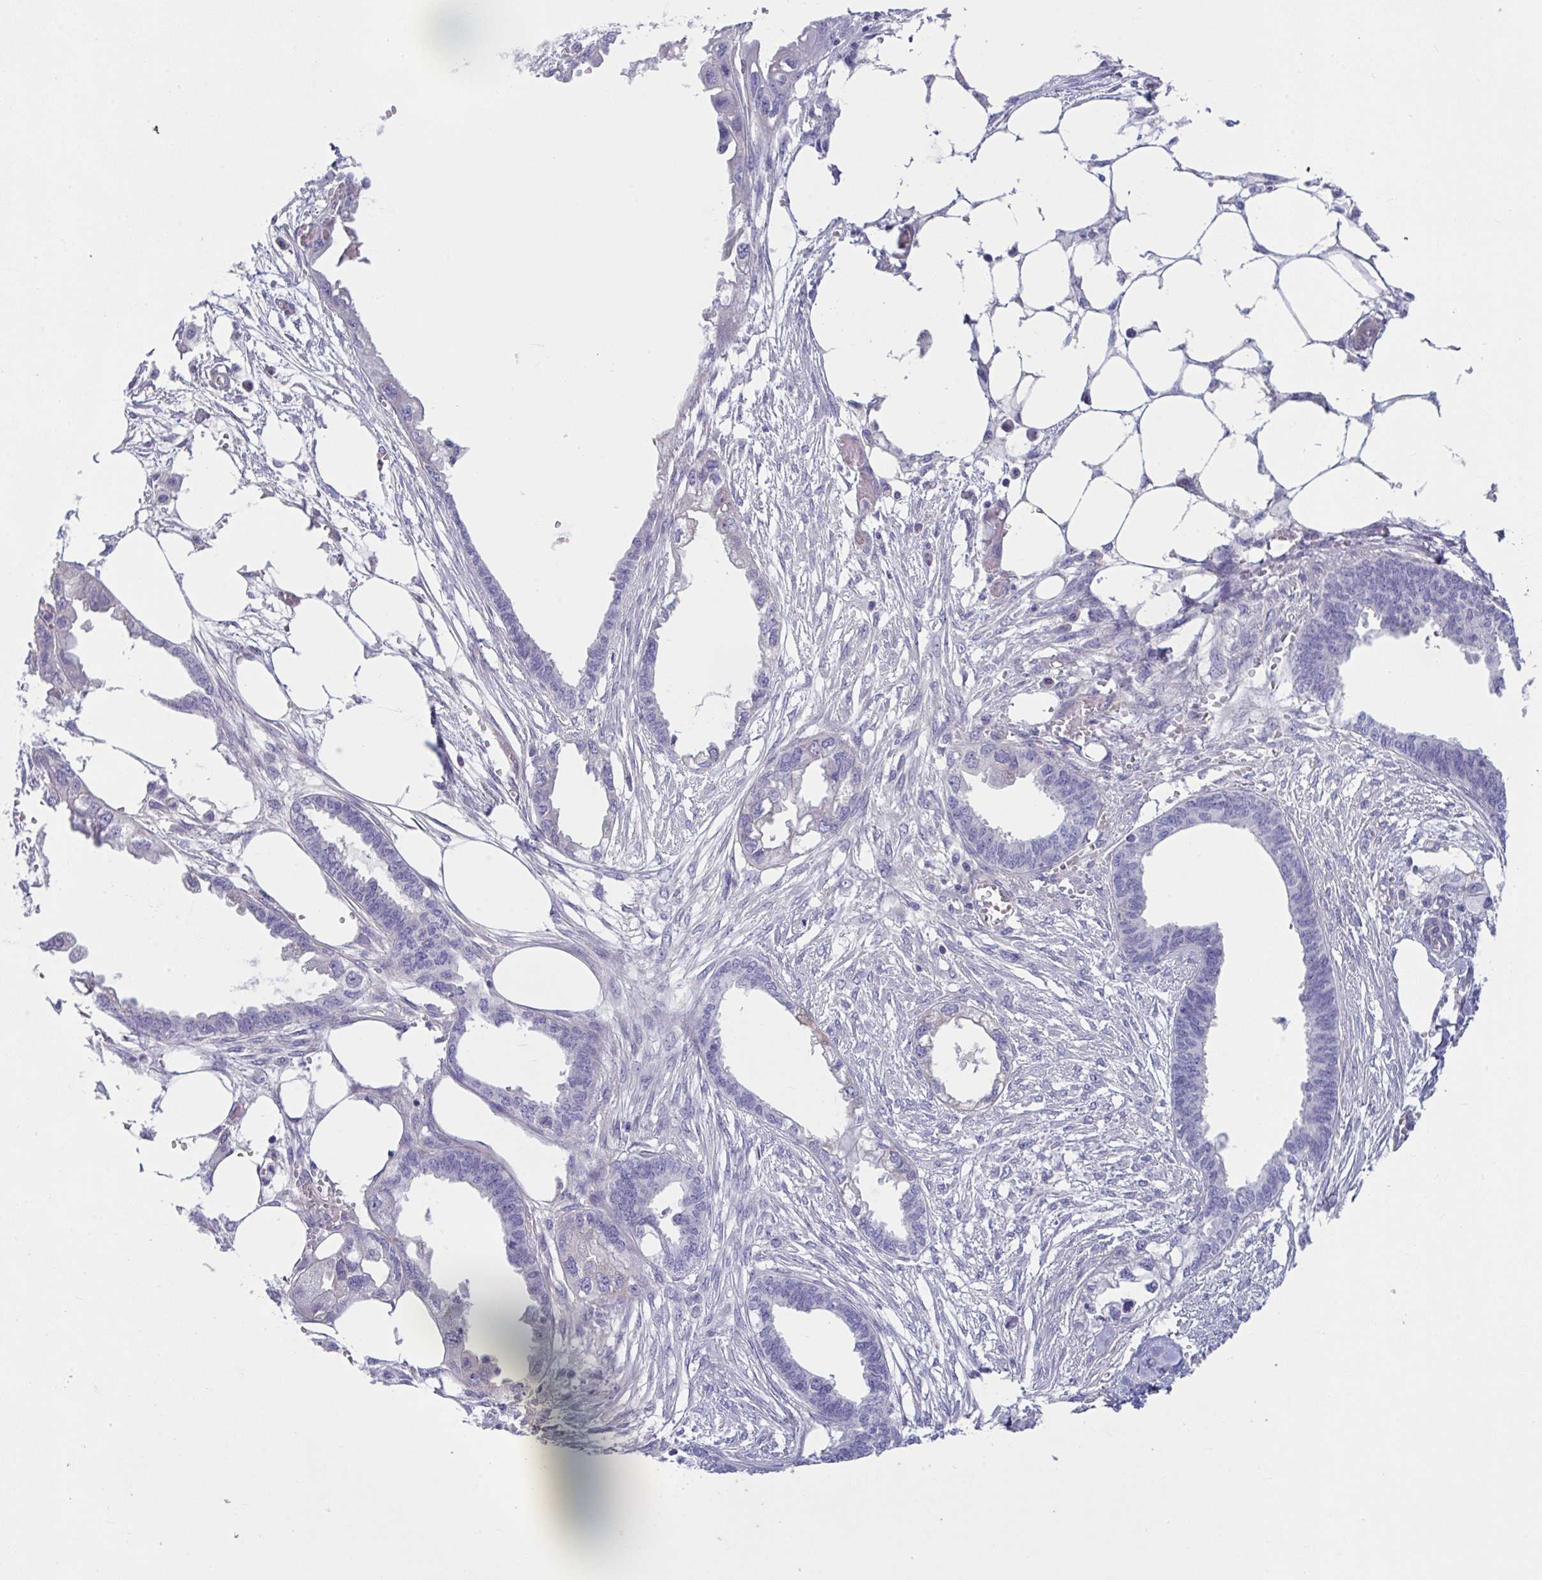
{"staining": {"intensity": "negative", "quantity": "none", "location": "none"}, "tissue": "endometrial cancer", "cell_type": "Tumor cells", "image_type": "cancer", "snomed": [{"axis": "morphology", "description": "Adenocarcinoma, NOS"}, {"axis": "morphology", "description": "Adenocarcinoma, metastatic, NOS"}, {"axis": "topography", "description": "Adipose tissue"}, {"axis": "topography", "description": "Endometrium"}], "caption": "This is a image of immunohistochemistry (IHC) staining of endometrial cancer, which shows no expression in tumor cells. (DAB (3,3'-diaminobenzidine) immunohistochemistry (IHC), high magnification).", "gene": "TTC7B", "patient": {"sex": "female", "age": 67}}